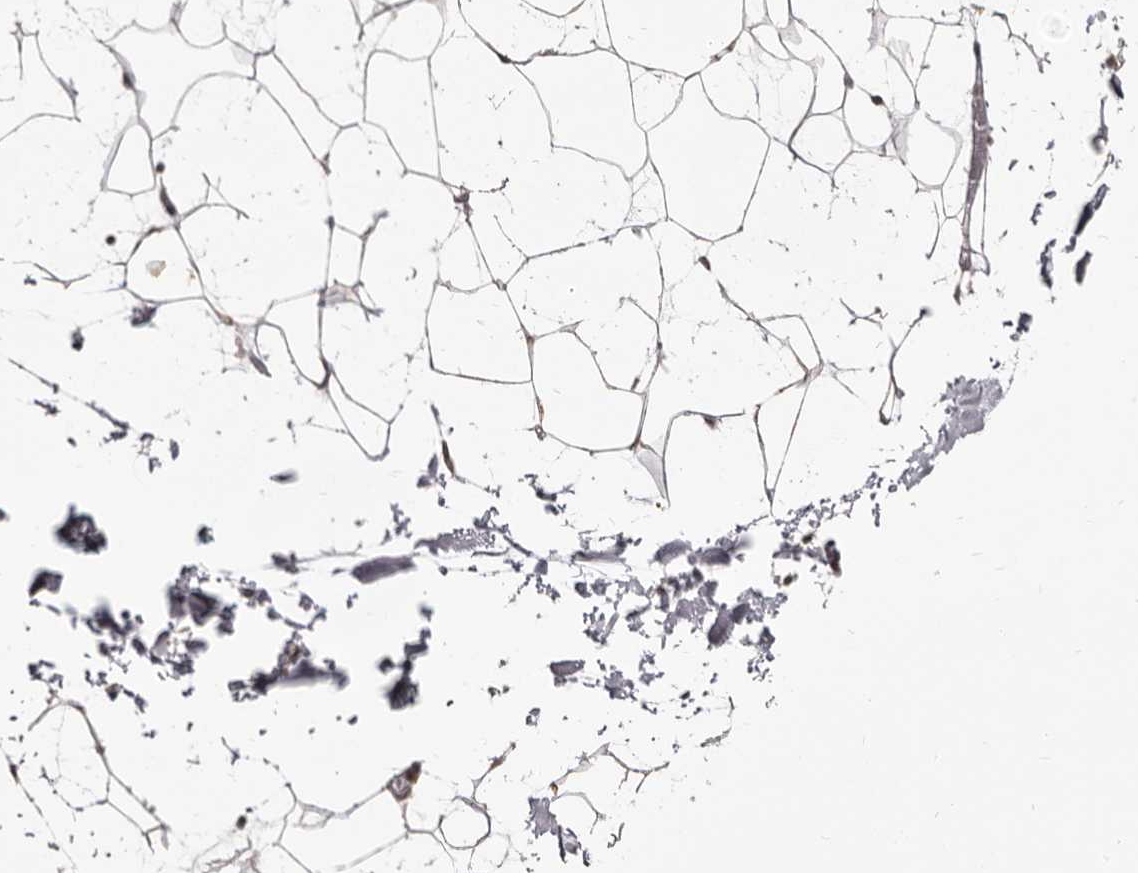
{"staining": {"intensity": "negative", "quantity": "none", "location": "none"}, "tissue": "adipose tissue", "cell_type": "Adipocytes", "image_type": "normal", "snomed": [{"axis": "morphology", "description": "Normal tissue, NOS"}, {"axis": "topography", "description": "Soft tissue"}], "caption": "Photomicrograph shows no significant protein staining in adipocytes of benign adipose tissue. The staining was performed using DAB to visualize the protein expression in brown, while the nuclei were stained in blue with hematoxylin (Magnification: 20x).", "gene": "THUMPD1", "patient": {"sex": "male", "age": 72}}